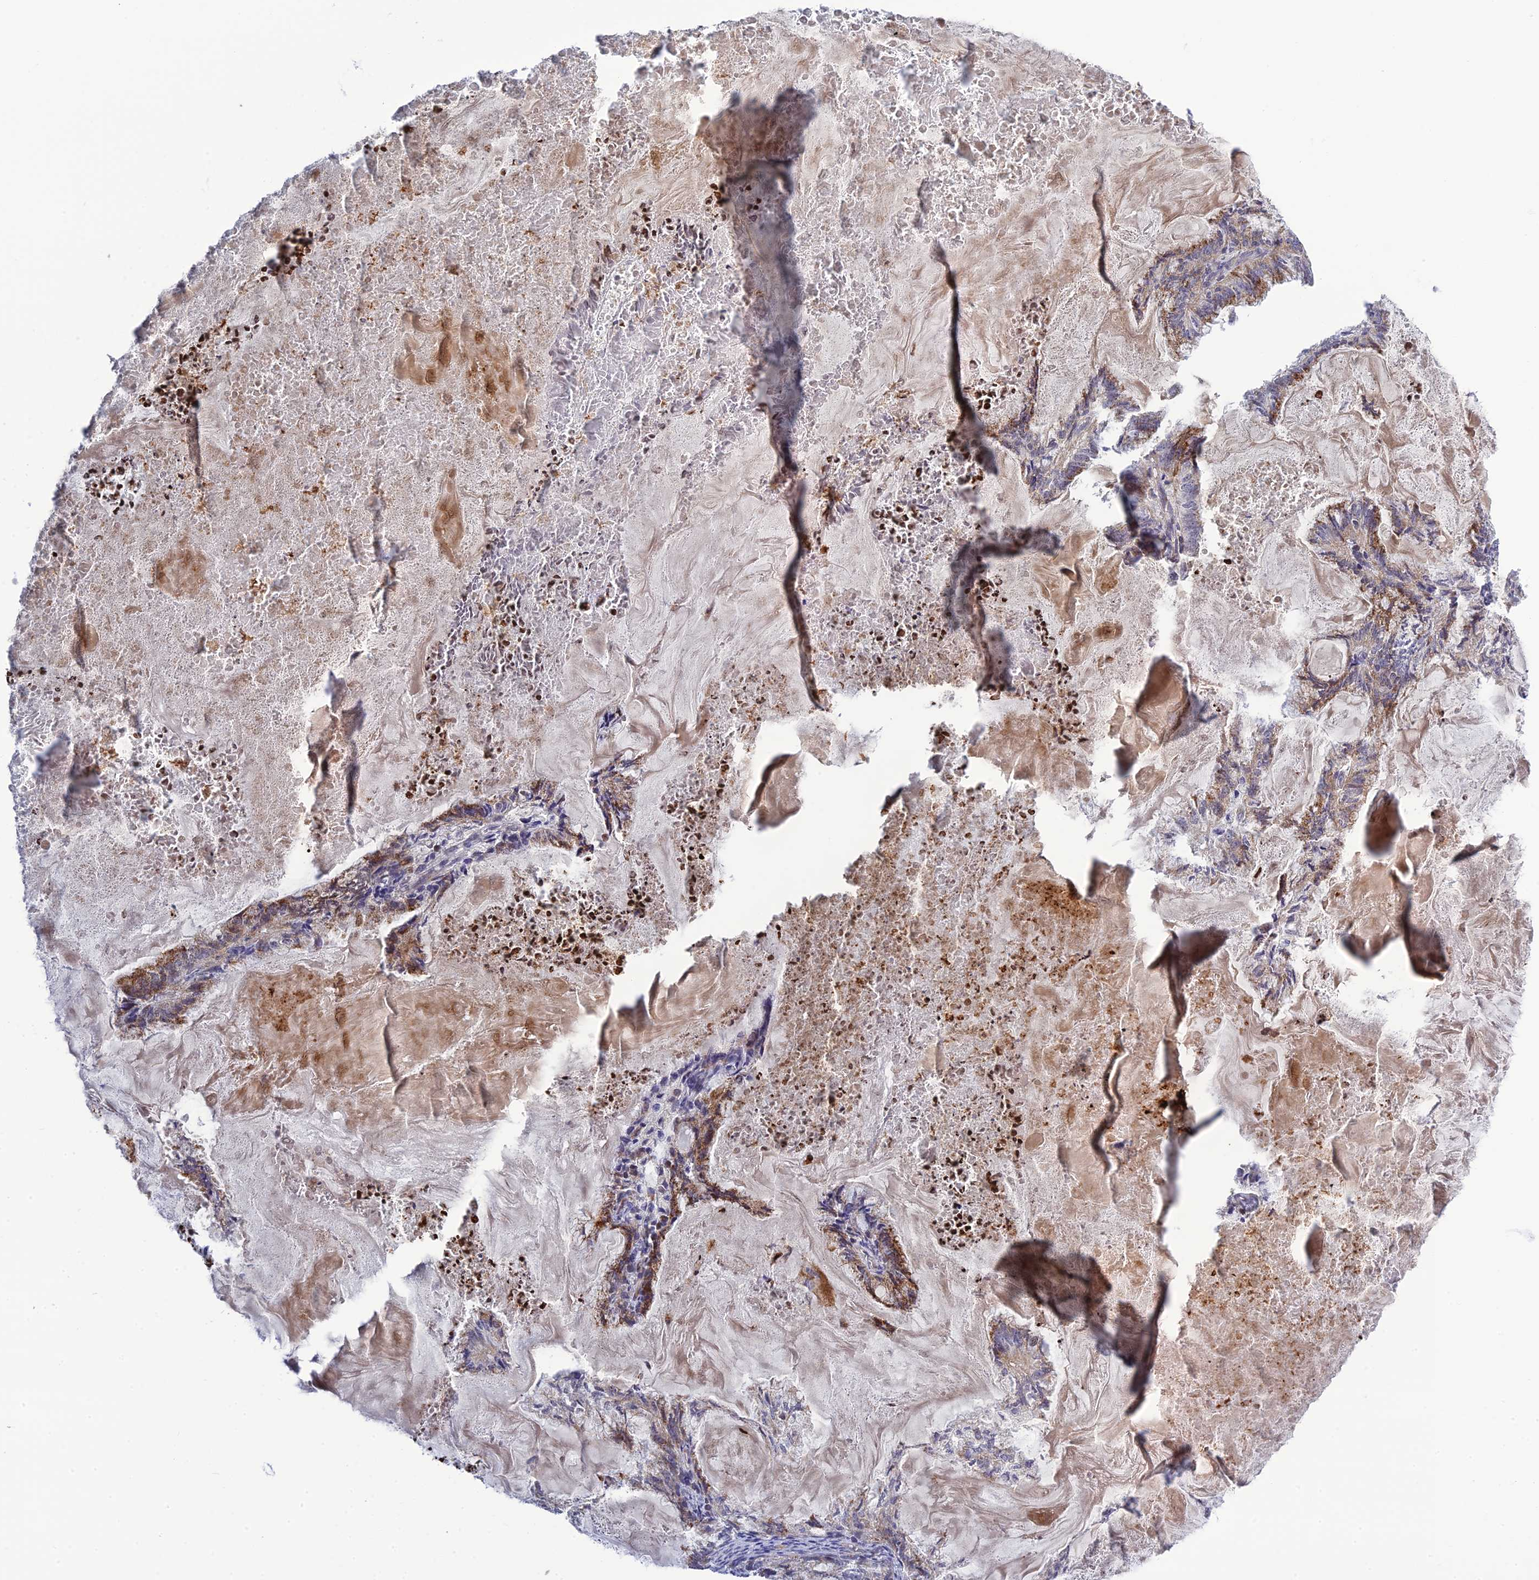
{"staining": {"intensity": "moderate", "quantity": "<25%", "location": "cytoplasmic/membranous"}, "tissue": "endometrial cancer", "cell_type": "Tumor cells", "image_type": "cancer", "snomed": [{"axis": "morphology", "description": "Adenocarcinoma, NOS"}, {"axis": "topography", "description": "Endometrium"}], "caption": "Protein expression analysis of human adenocarcinoma (endometrial) reveals moderate cytoplasmic/membranous staining in about <25% of tumor cells.", "gene": "REXO1", "patient": {"sex": "female", "age": 86}}